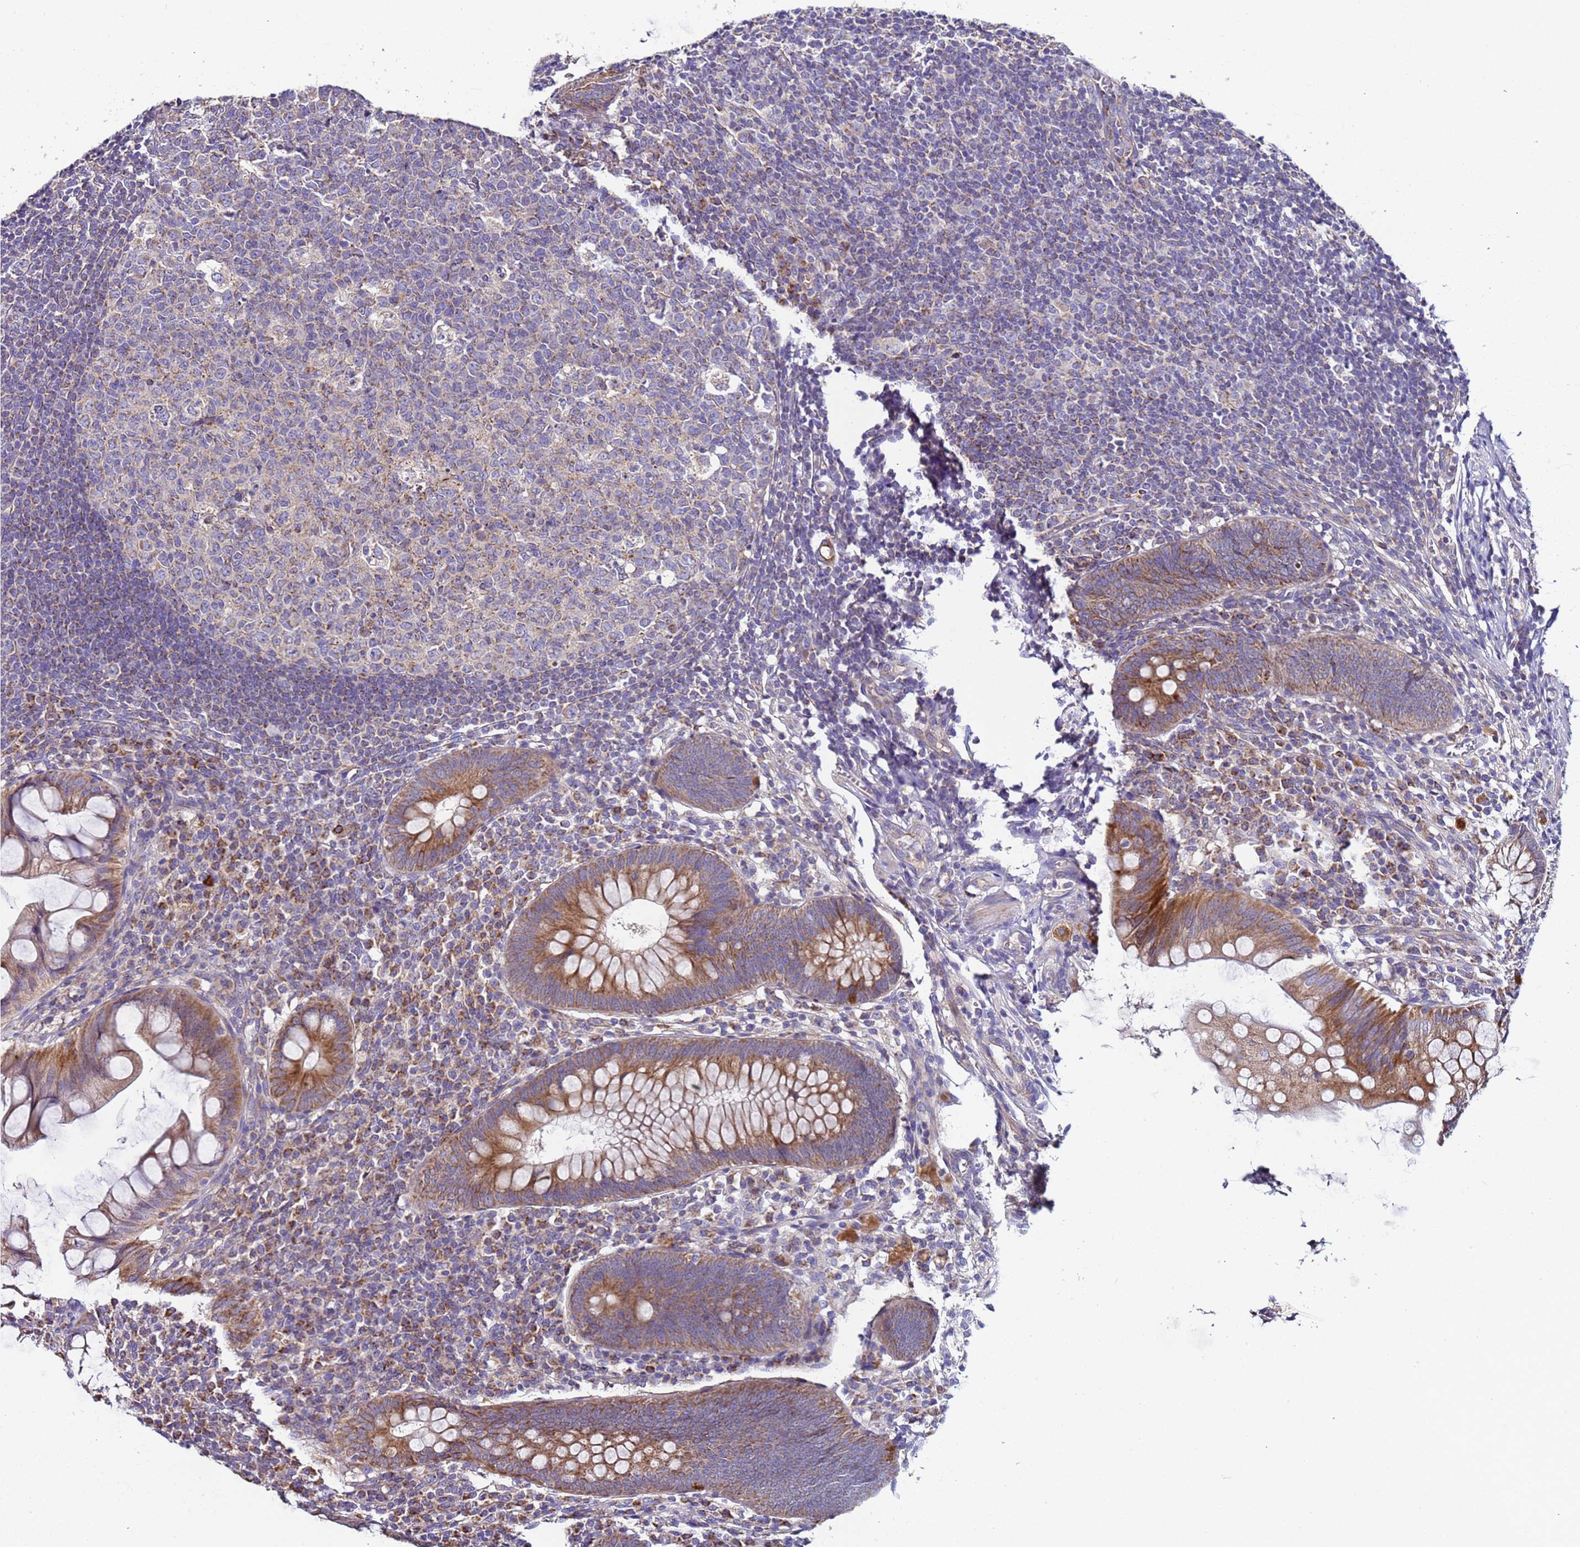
{"staining": {"intensity": "strong", "quantity": "25%-75%", "location": "cytoplasmic/membranous"}, "tissue": "appendix", "cell_type": "Glandular cells", "image_type": "normal", "snomed": [{"axis": "morphology", "description": "Normal tissue, NOS"}, {"axis": "topography", "description": "Appendix"}], "caption": "The immunohistochemical stain highlights strong cytoplasmic/membranous staining in glandular cells of normal appendix.", "gene": "TMEM126A", "patient": {"sex": "male", "age": 56}}